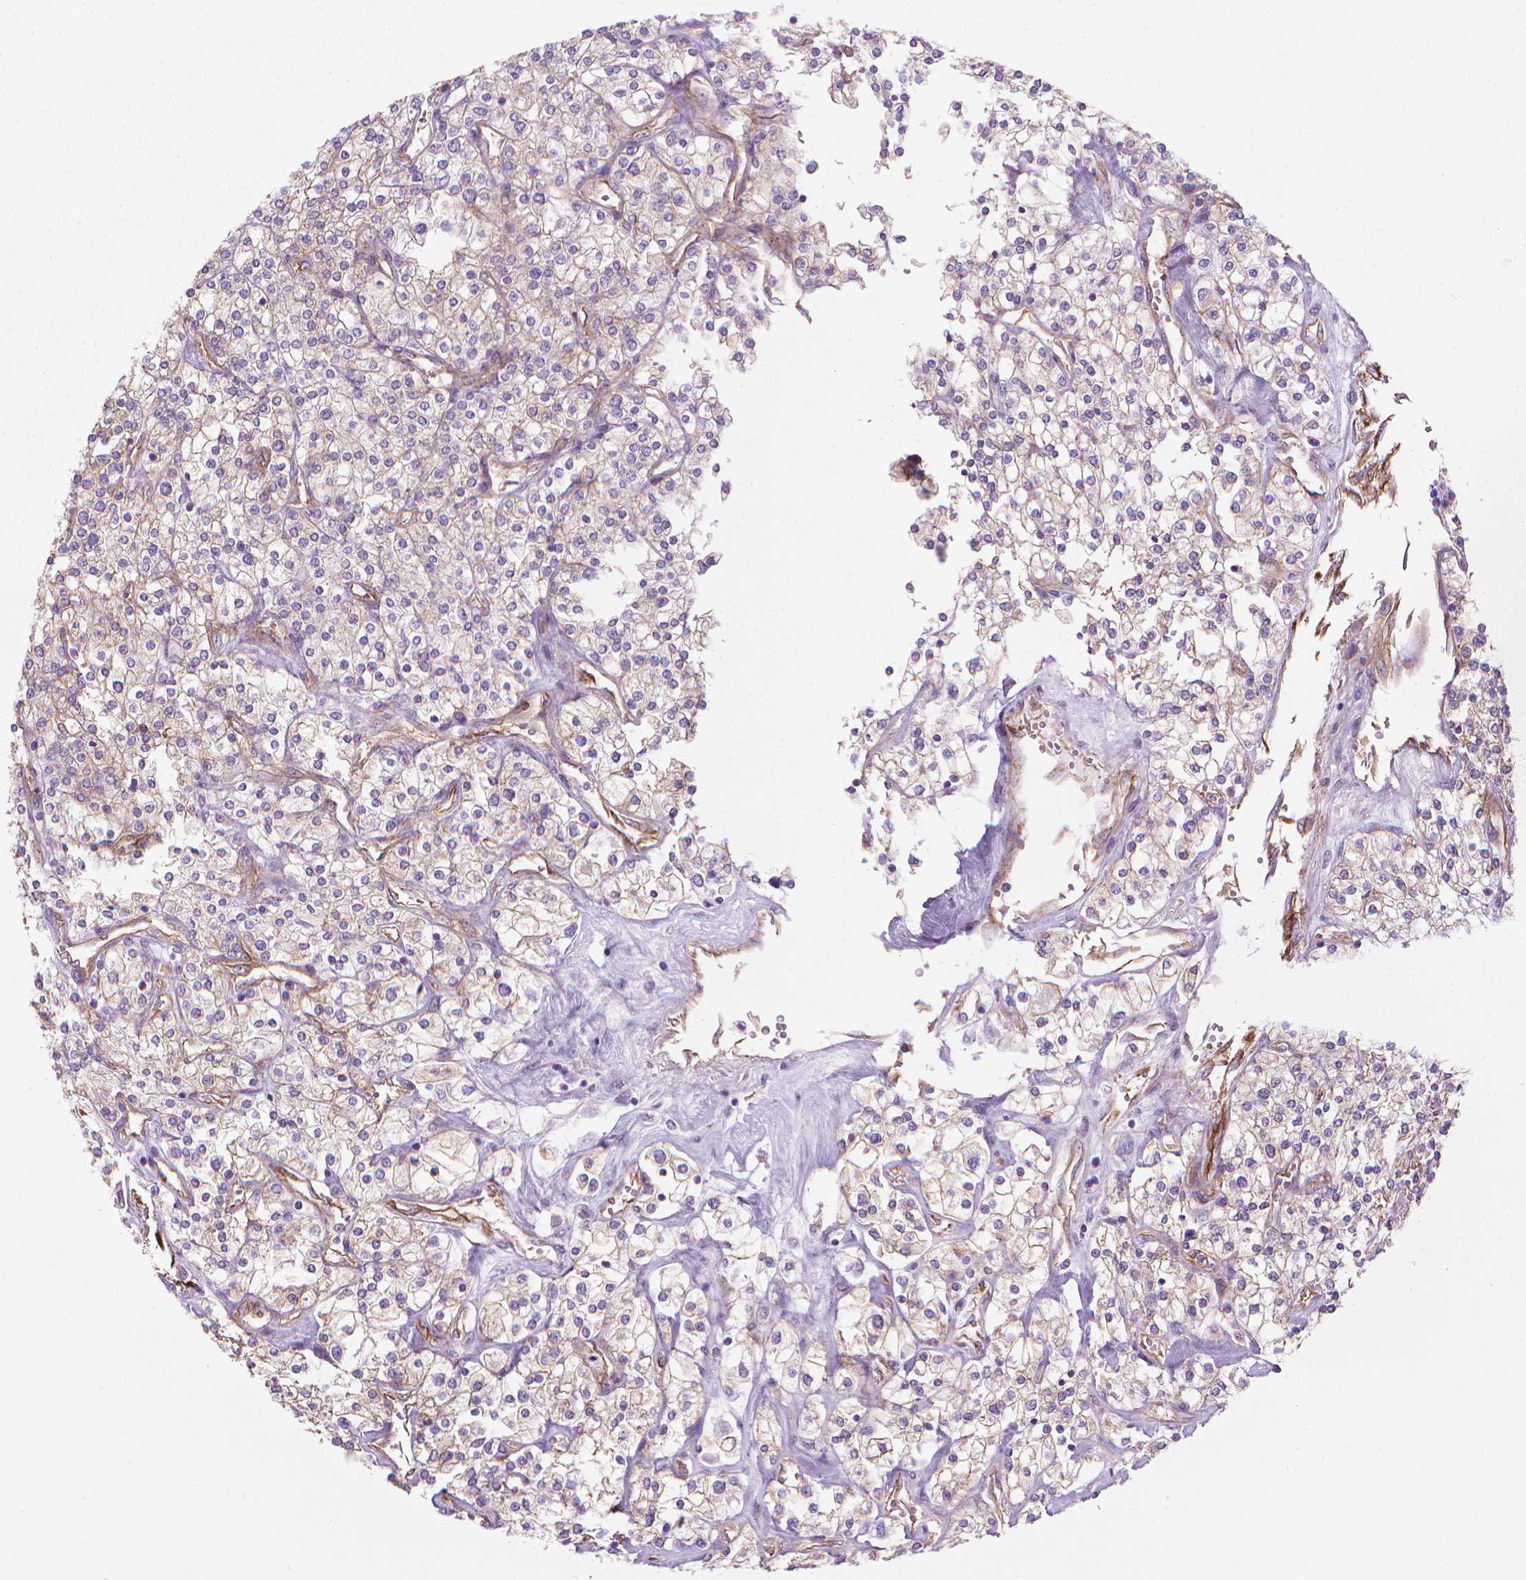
{"staining": {"intensity": "weak", "quantity": "<25%", "location": "cytoplasmic/membranous"}, "tissue": "renal cancer", "cell_type": "Tumor cells", "image_type": "cancer", "snomed": [{"axis": "morphology", "description": "Adenocarcinoma, NOS"}, {"axis": "topography", "description": "Kidney"}], "caption": "Human adenocarcinoma (renal) stained for a protein using immunohistochemistry (IHC) exhibits no staining in tumor cells.", "gene": "TENT5A", "patient": {"sex": "male", "age": 80}}